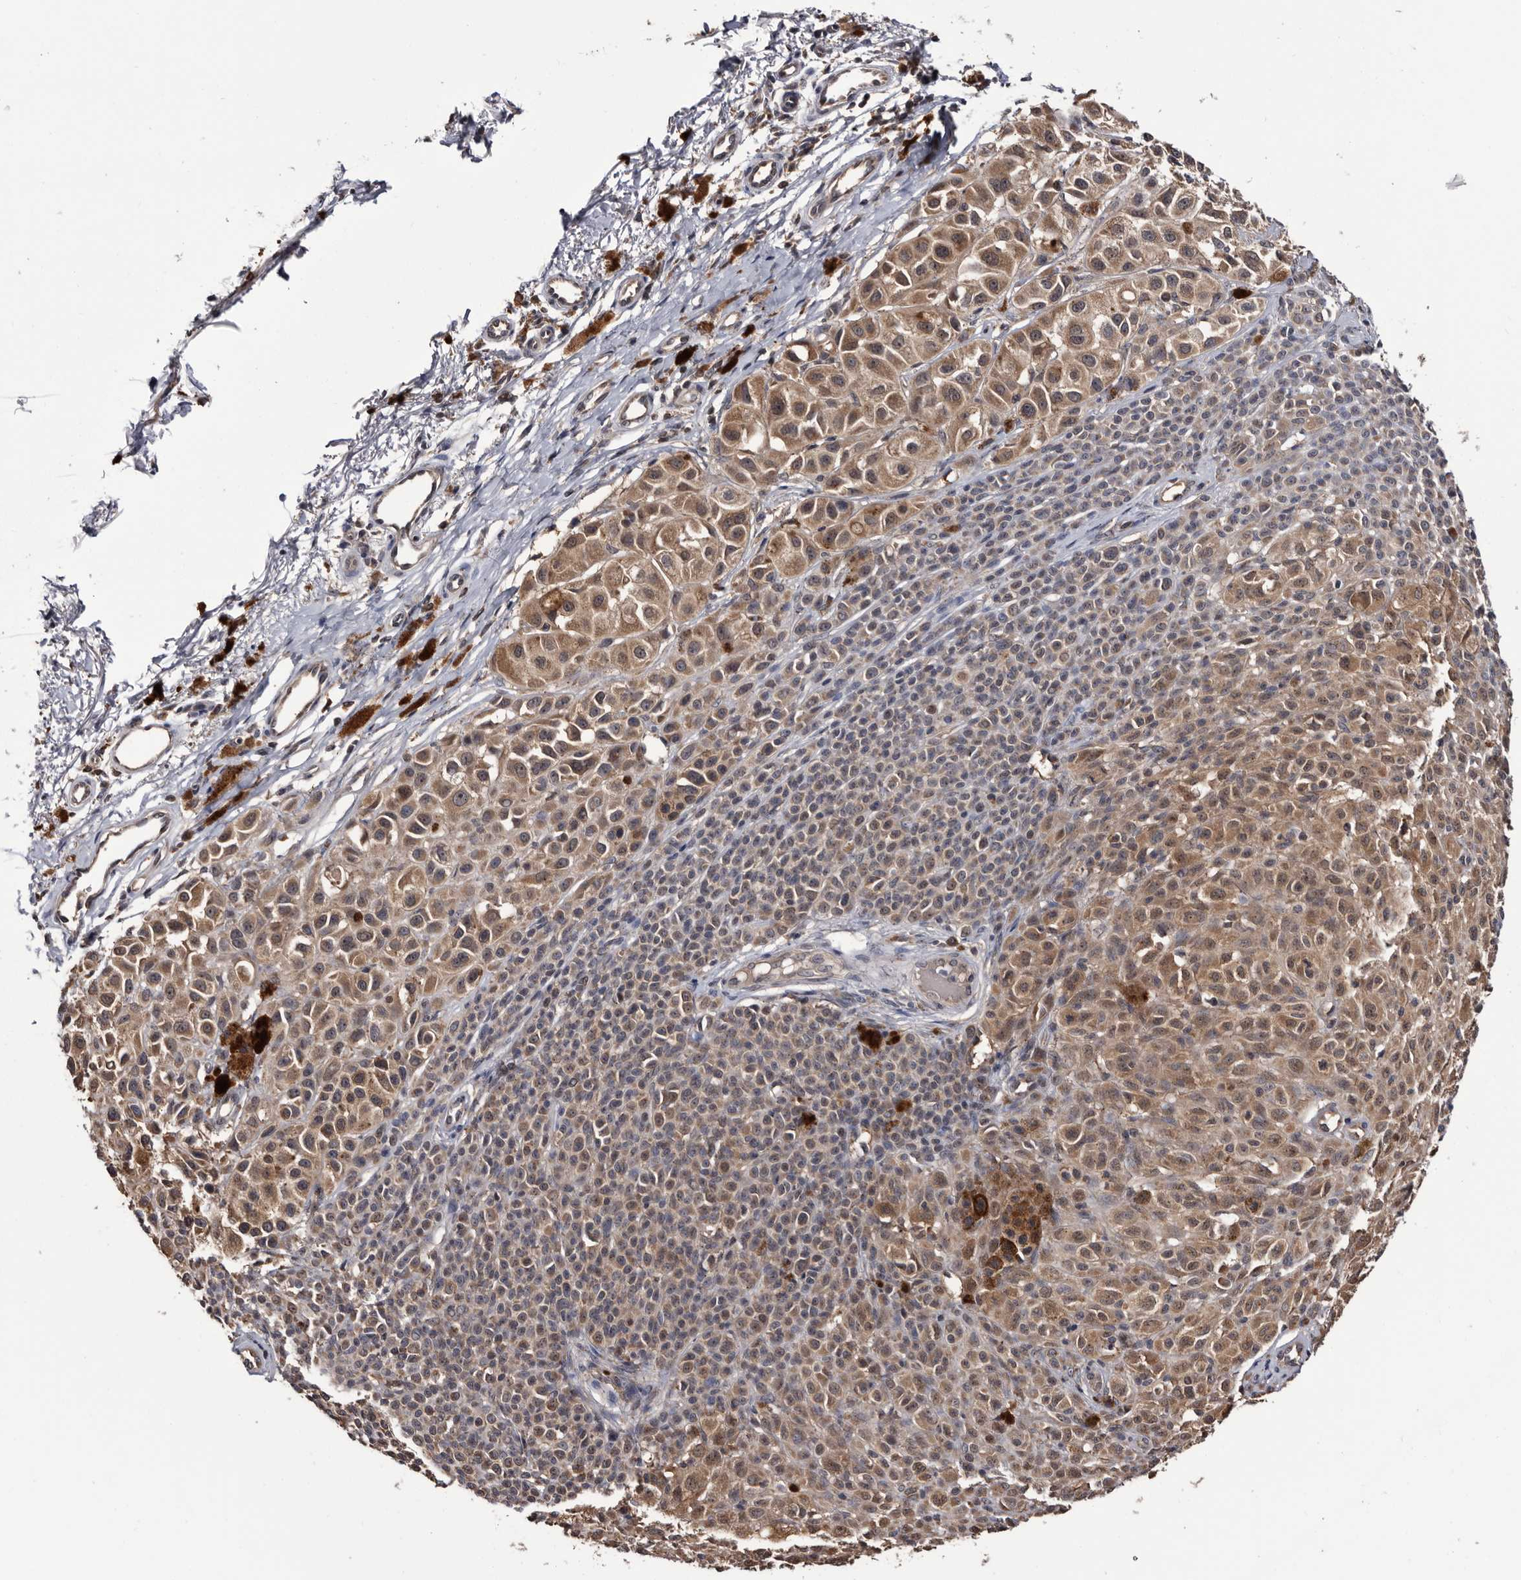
{"staining": {"intensity": "moderate", "quantity": ">75%", "location": "cytoplasmic/membranous"}, "tissue": "melanoma", "cell_type": "Tumor cells", "image_type": "cancer", "snomed": [{"axis": "morphology", "description": "Malignant melanoma, NOS"}, {"axis": "topography", "description": "Skin of leg"}], "caption": "The photomicrograph exhibits staining of melanoma, revealing moderate cytoplasmic/membranous protein expression (brown color) within tumor cells.", "gene": "TTI2", "patient": {"sex": "female", "age": 72}}